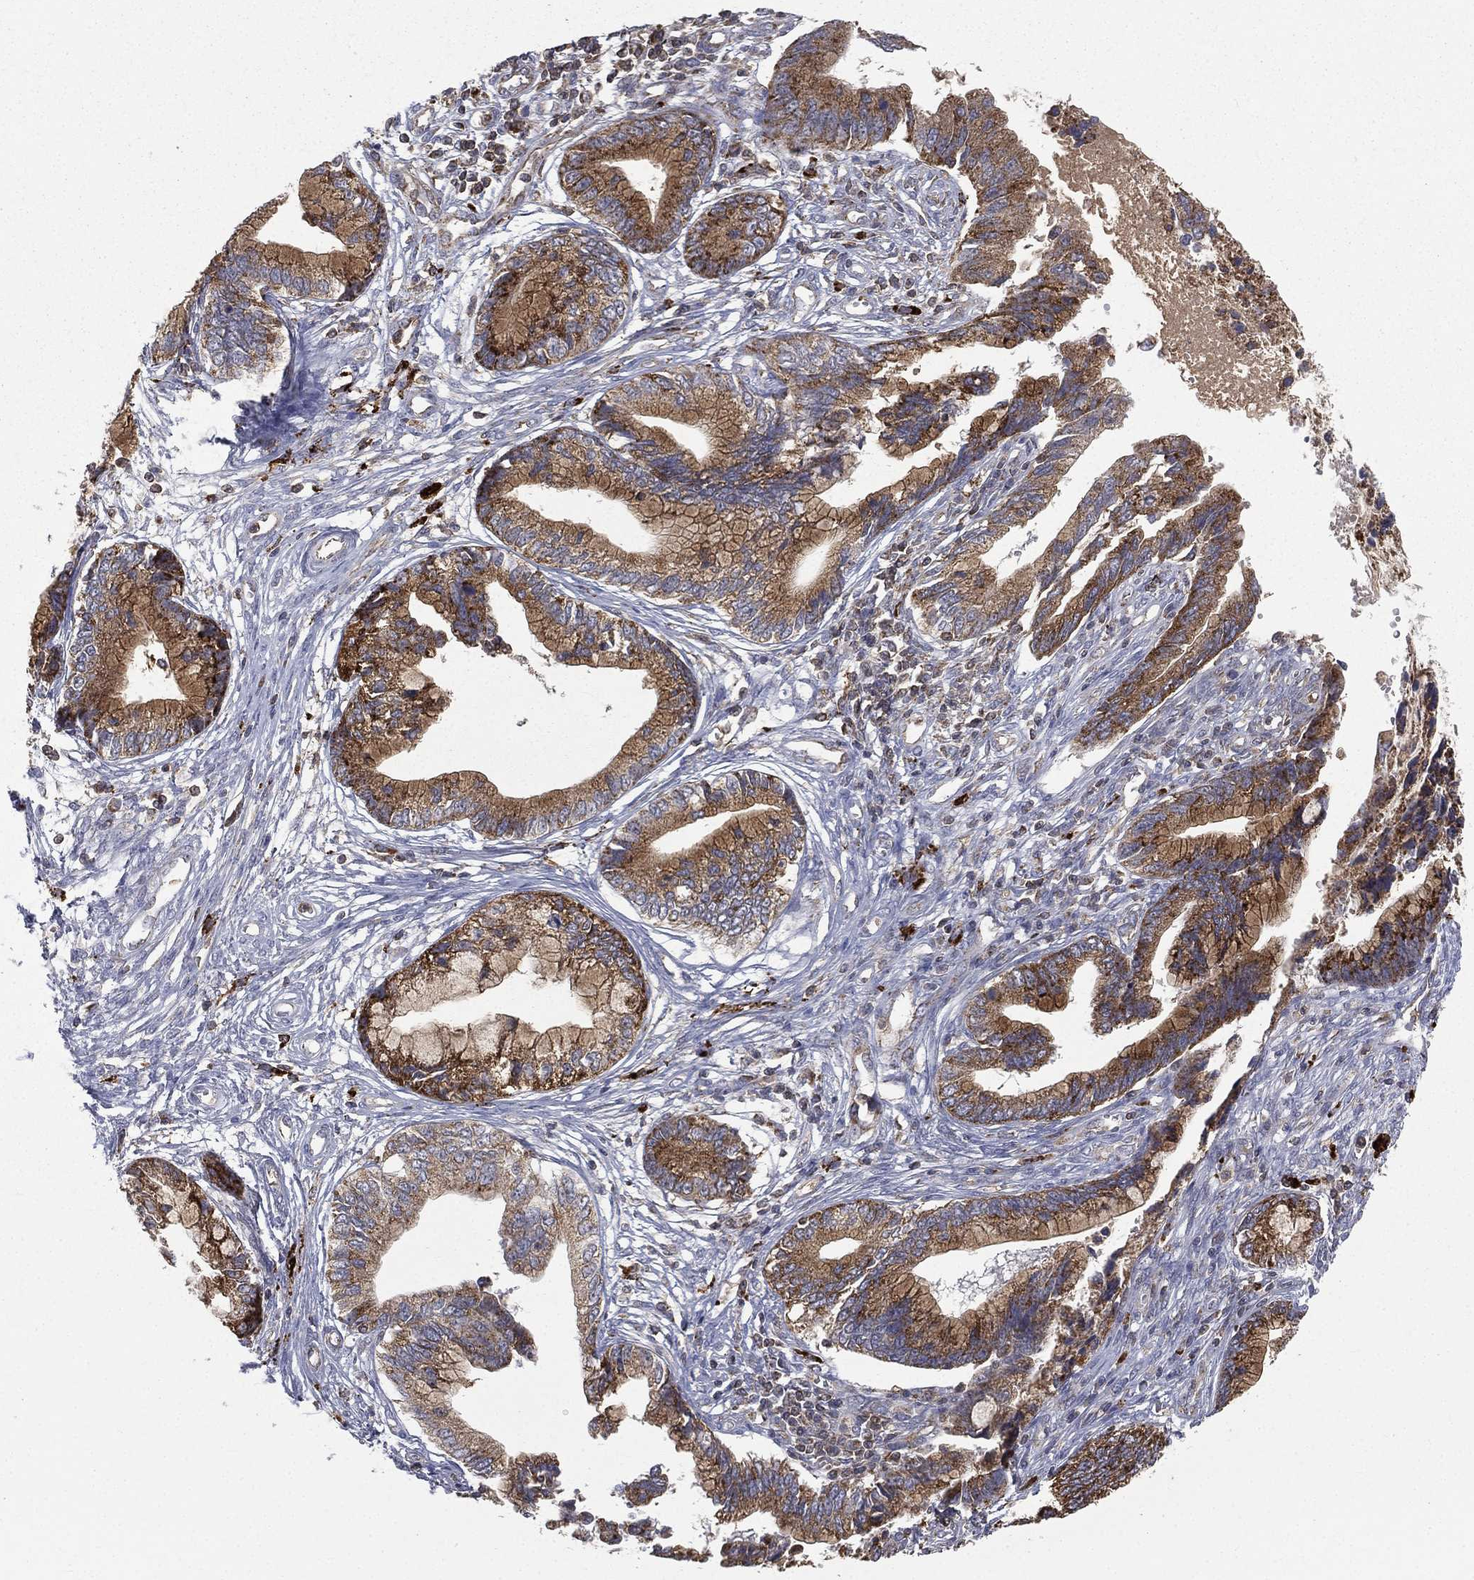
{"staining": {"intensity": "strong", "quantity": ">75%", "location": "cytoplasmic/membranous"}, "tissue": "cervical cancer", "cell_type": "Tumor cells", "image_type": "cancer", "snomed": [{"axis": "morphology", "description": "Adenocarcinoma, NOS"}, {"axis": "topography", "description": "Cervix"}], "caption": "High-magnification brightfield microscopy of cervical cancer (adenocarcinoma) stained with DAB (brown) and counterstained with hematoxylin (blue). tumor cells exhibit strong cytoplasmic/membranous staining is identified in approximately>75% of cells.", "gene": "RIN3", "patient": {"sex": "female", "age": 44}}